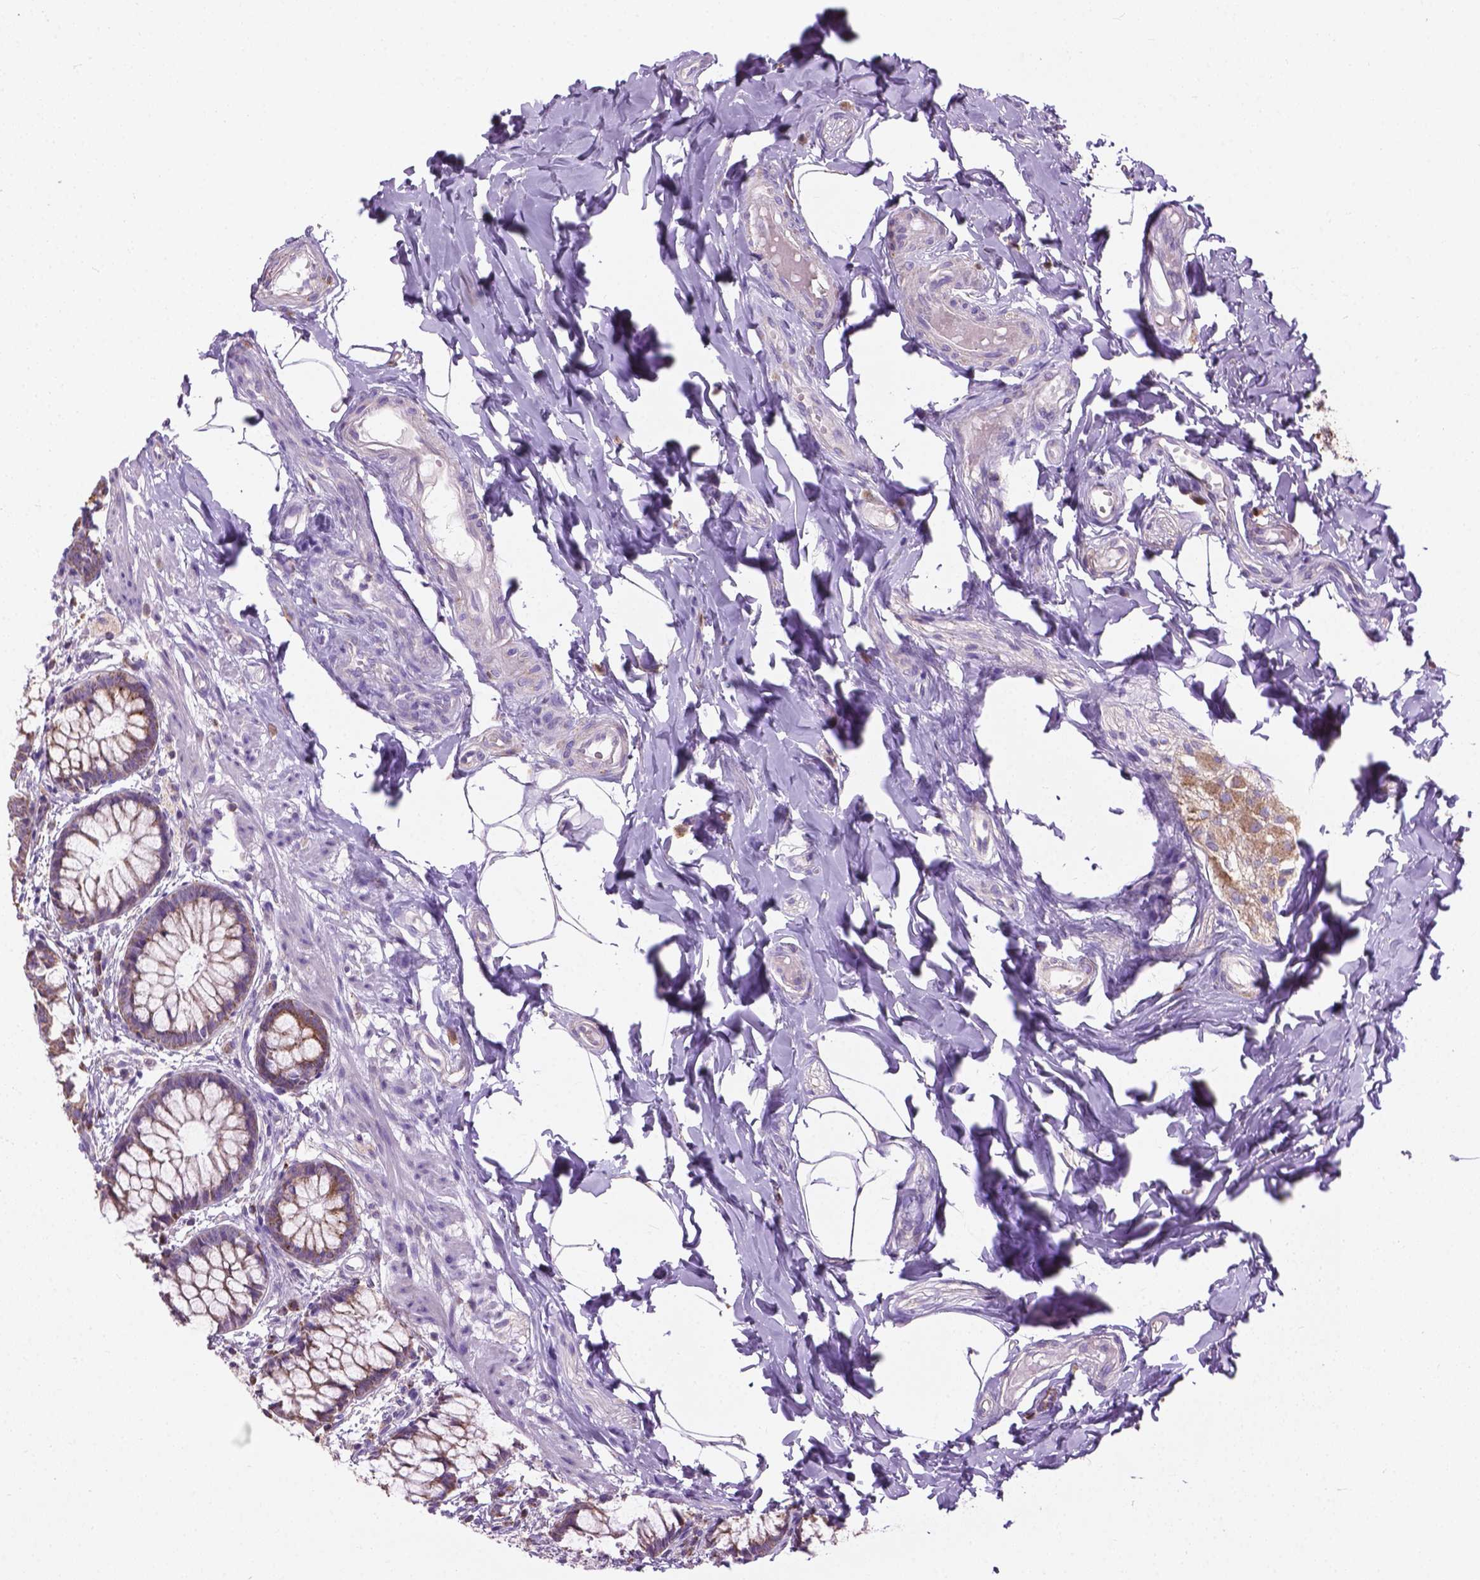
{"staining": {"intensity": "moderate", "quantity": ">75%", "location": "cytoplasmic/membranous"}, "tissue": "rectum", "cell_type": "Glandular cells", "image_type": "normal", "snomed": [{"axis": "morphology", "description": "Normal tissue, NOS"}, {"axis": "topography", "description": "Rectum"}], "caption": "IHC image of unremarkable rectum: rectum stained using immunohistochemistry (IHC) reveals medium levels of moderate protein expression localized specifically in the cytoplasmic/membranous of glandular cells, appearing as a cytoplasmic/membranous brown color.", "gene": "VDAC1", "patient": {"sex": "female", "age": 62}}